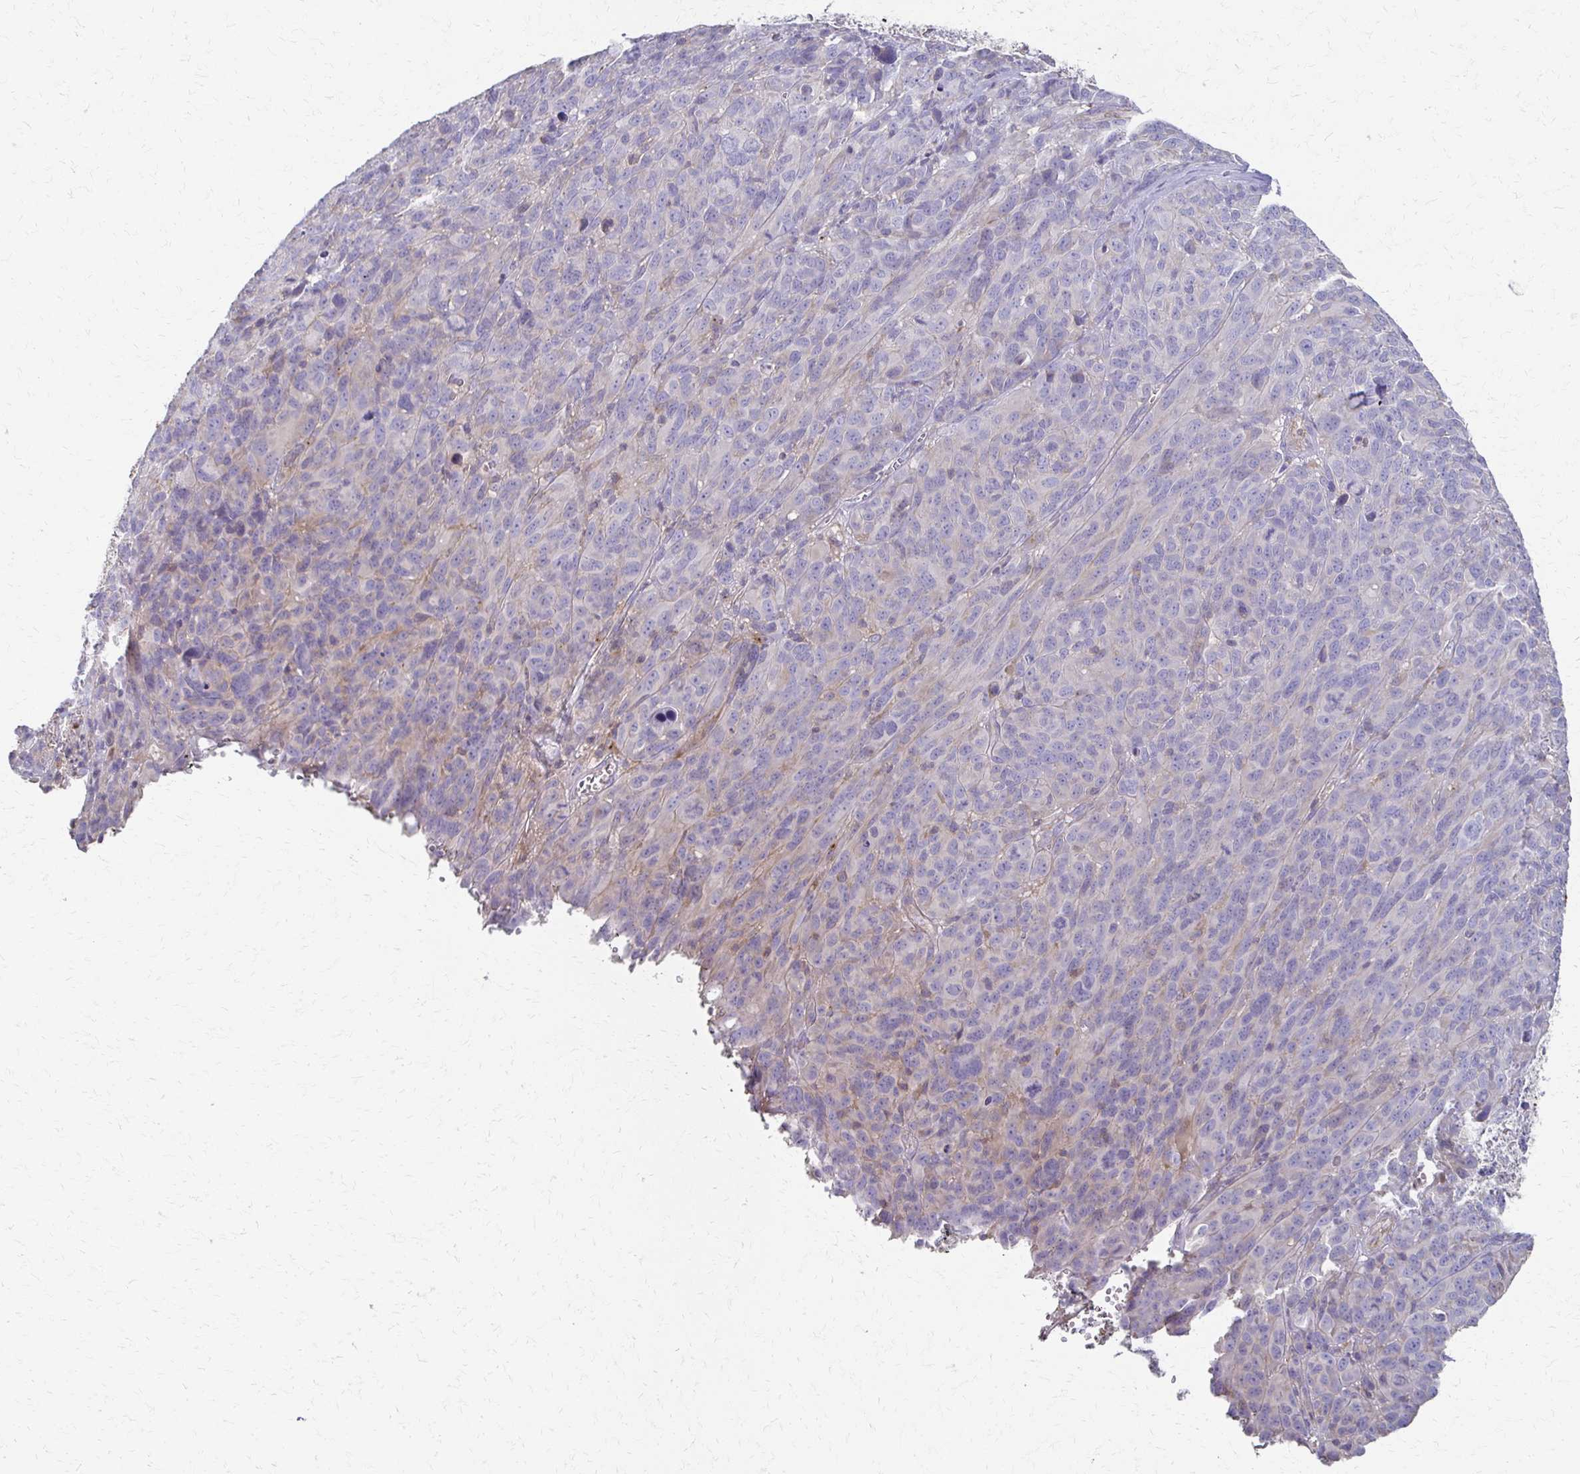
{"staining": {"intensity": "negative", "quantity": "none", "location": "none"}, "tissue": "melanoma", "cell_type": "Tumor cells", "image_type": "cancer", "snomed": [{"axis": "morphology", "description": "Malignant melanoma, NOS"}, {"axis": "topography", "description": "Skin"}], "caption": "Immunohistochemical staining of melanoma demonstrates no significant expression in tumor cells. The staining was performed using DAB to visualize the protein expression in brown, while the nuclei were stained in blue with hematoxylin (Magnification: 20x).", "gene": "C1QTNF7", "patient": {"sex": "male", "age": 51}}